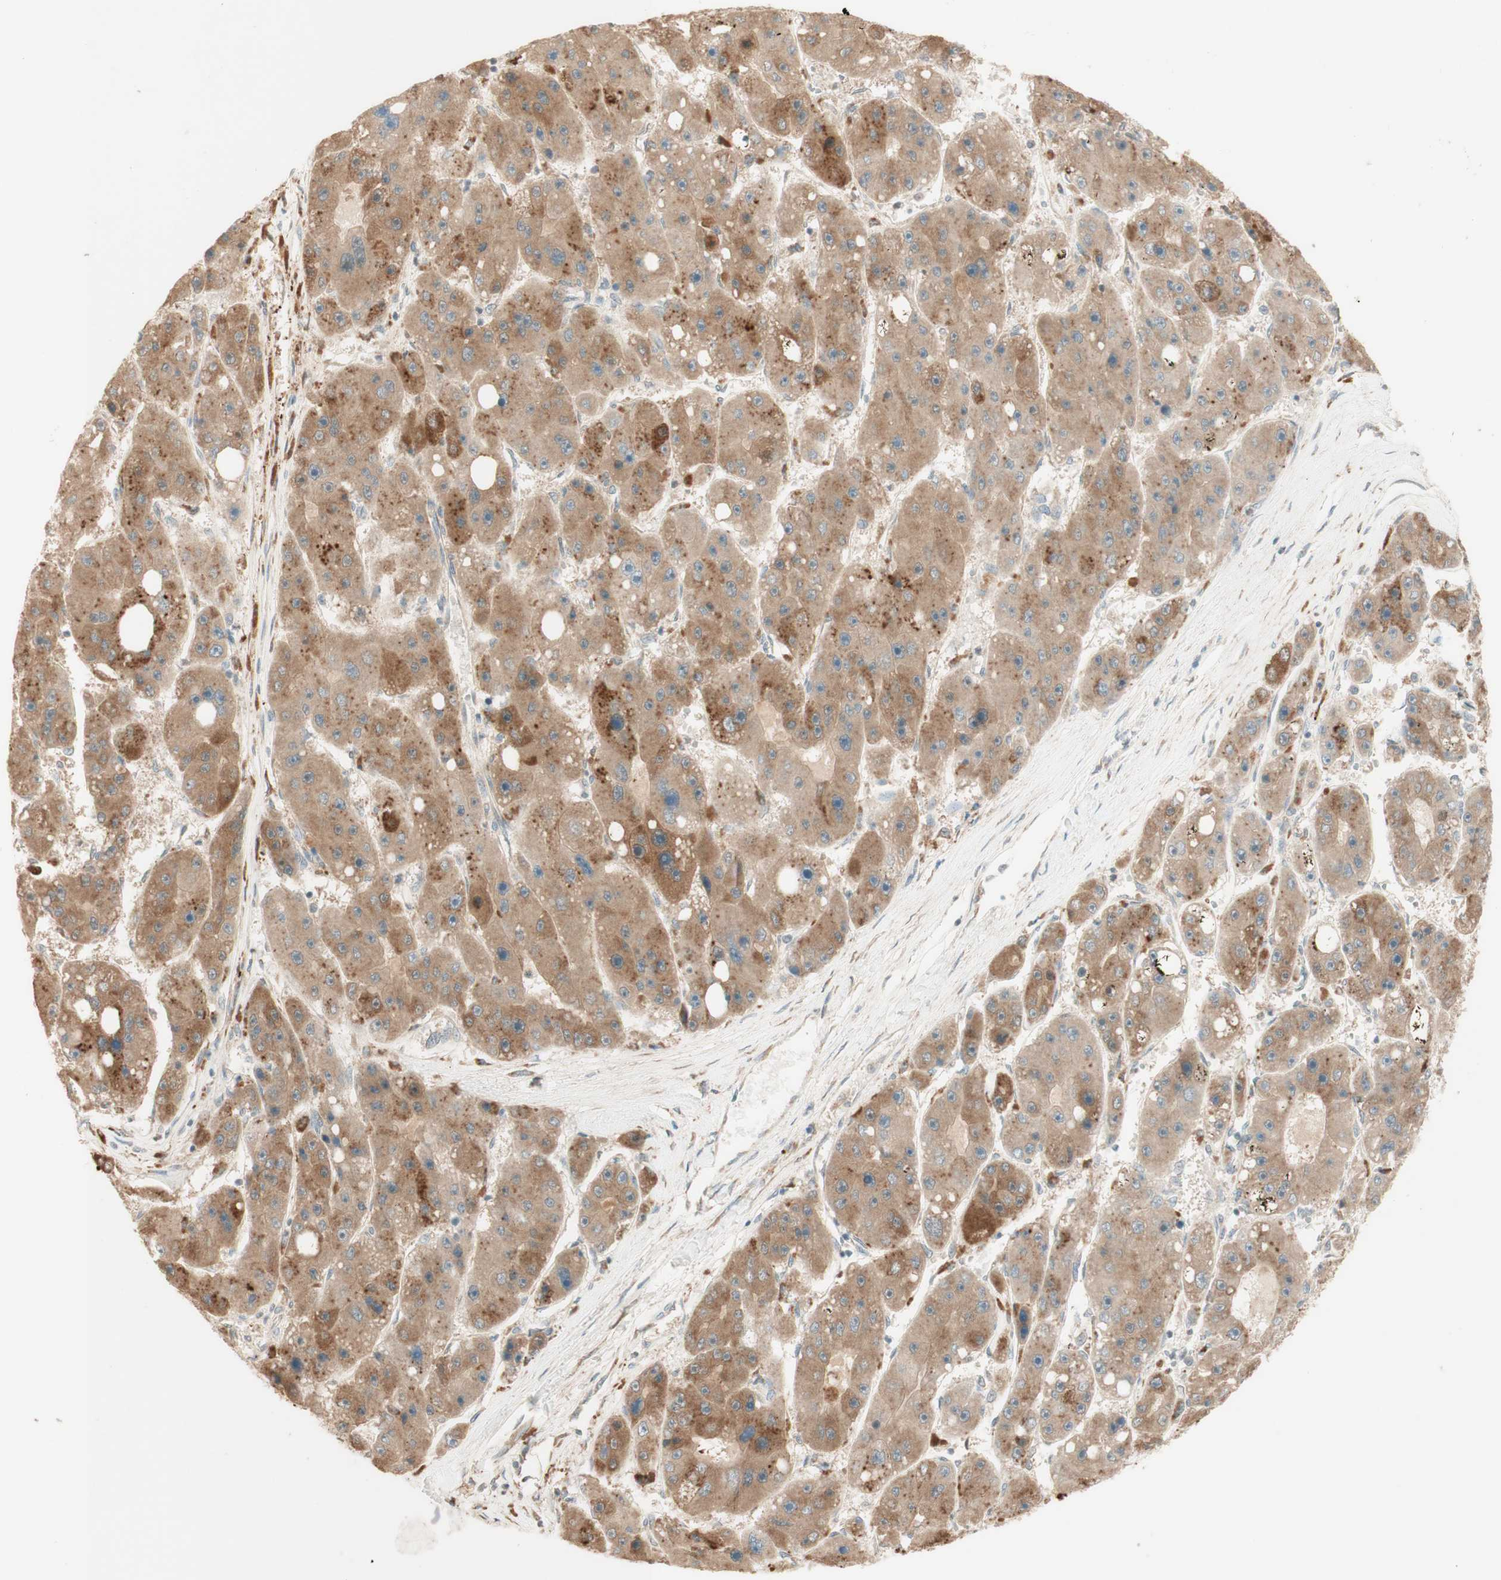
{"staining": {"intensity": "moderate", "quantity": ">75%", "location": "cytoplasmic/membranous"}, "tissue": "liver cancer", "cell_type": "Tumor cells", "image_type": "cancer", "snomed": [{"axis": "morphology", "description": "Carcinoma, Hepatocellular, NOS"}, {"axis": "topography", "description": "Liver"}], "caption": "Brown immunohistochemical staining in liver hepatocellular carcinoma displays moderate cytoplasmic/membranous staining in approximately >75% of tumor cells.", "gene": "CLCN2", "patient": {"sex": "female", "age": 61}}